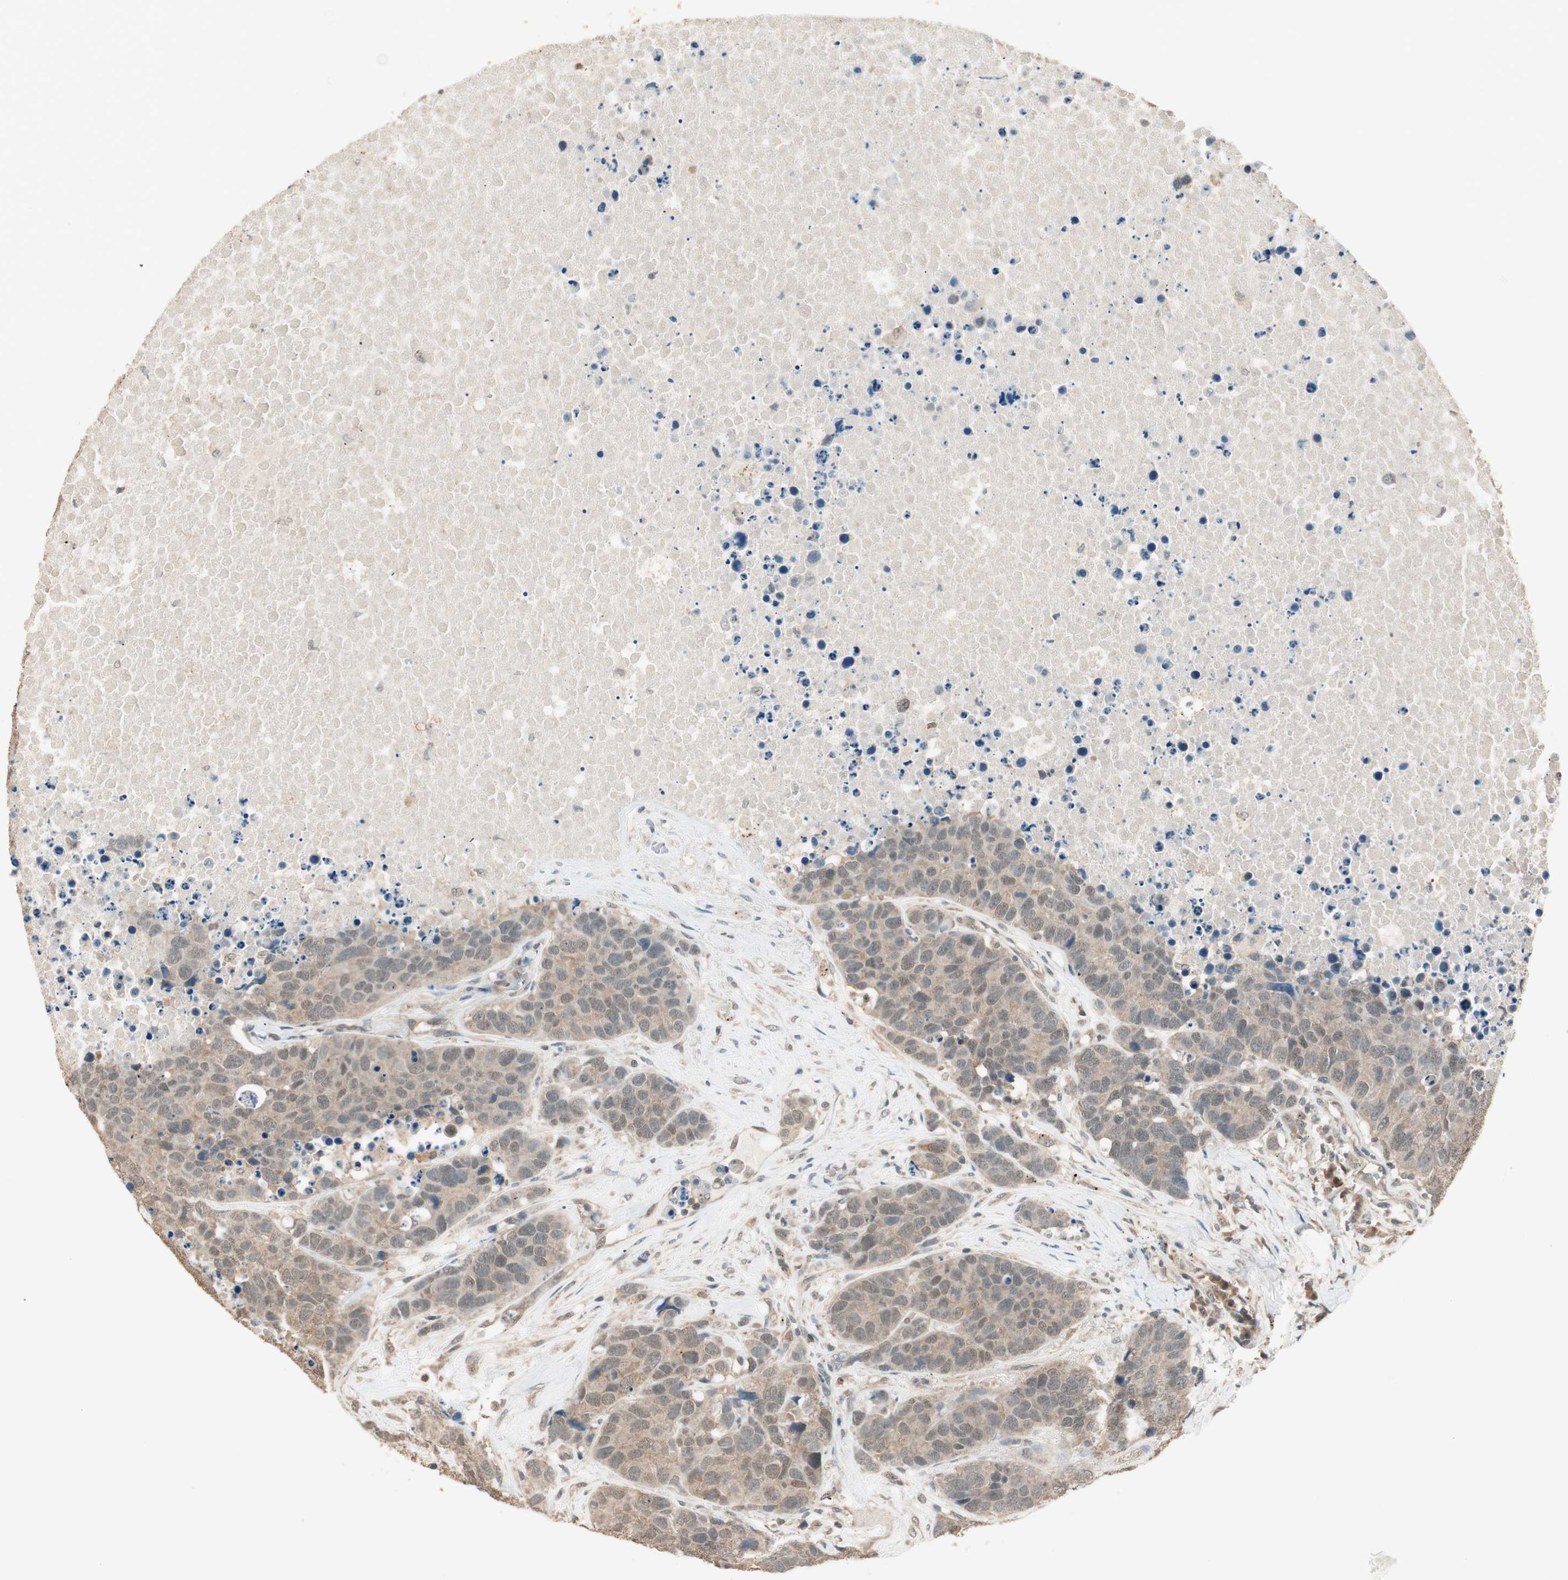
{"staining": {"intensity": "weak", "quantity": "25%-75%", "location": "cytoplasmic/membranous"}, "tissue": "carcinoid", "cell_type": "Tumor cells", "image_type": "cancer", "snomed": [{"axis": "morphology", "description": "Carcinoid, malignant, NOS"}, {"axis": "topography", "description": "Lung"}], "caption": "Approximately 25%-75% of tumor cells in human carcinoid (malignant) display weak cytoplasmic/membranous protein positivity as visualized by brown immunohistochemical staining.", "gene": "USP5", "patient": {"sex": "male", "age": 60}}